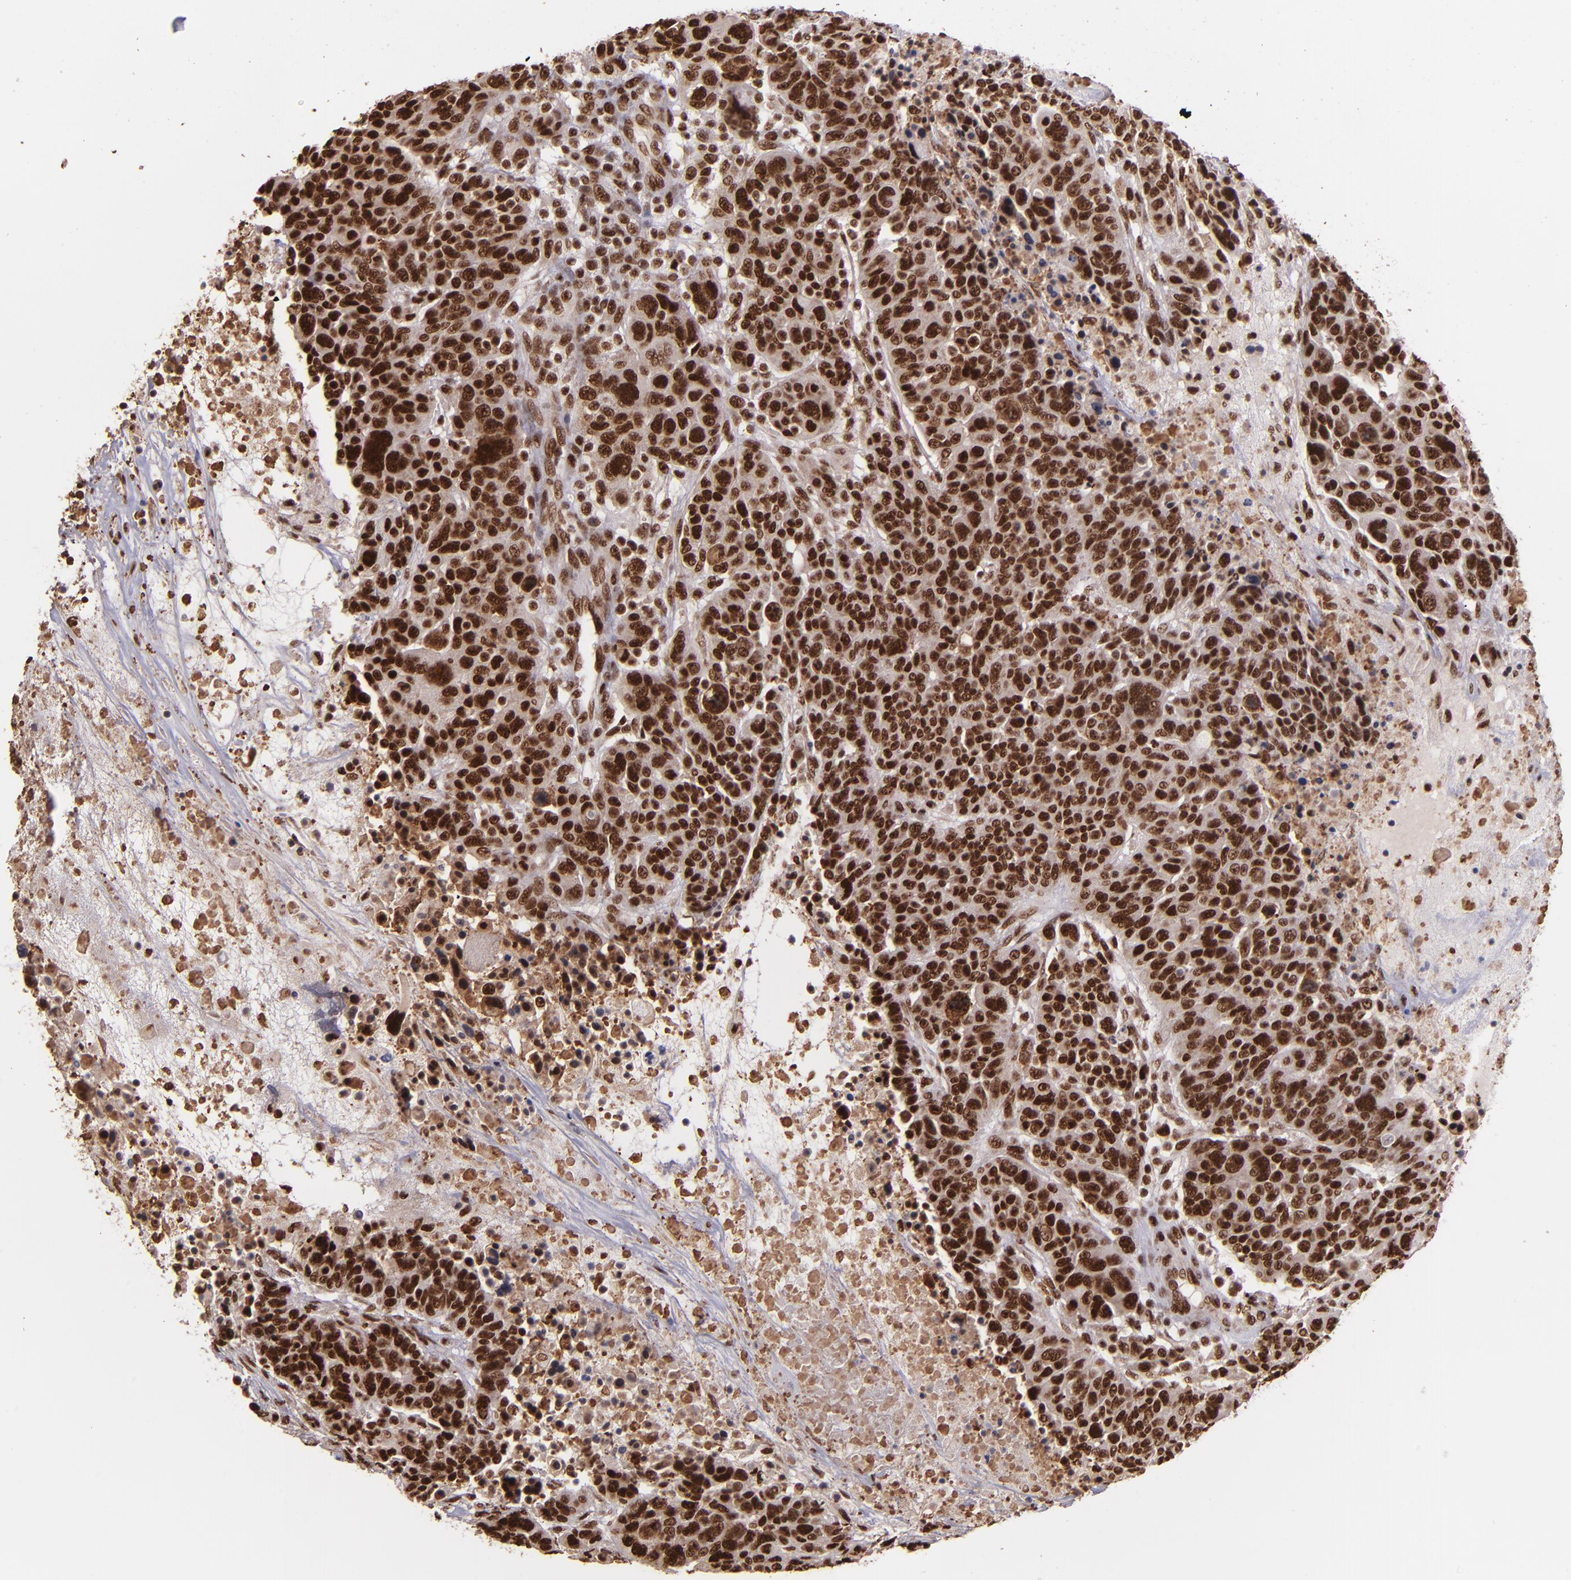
{"staining": {"intensity": "strong", "quantity": ">75%", "location": "cytoplasmic/membranous,nuclear"}, "tissue": "breast cancer", "cell_type": "Tumor cells", "image_type": "cancer", "snomed": [{"axis": "morphology", "description": "Duct carcinoma"}, {"axis": "topography", "description": "Breast"}], "caption": "Protein expression analysis of human breast cancer (infiltrating ductal carcinoma) reveals strong cytoplasmic/membranous and nuclear positivity in approximately >75% of tumor cells.", "gene": "PQBP1", "patient": {"sex": "female", "age": 37}}